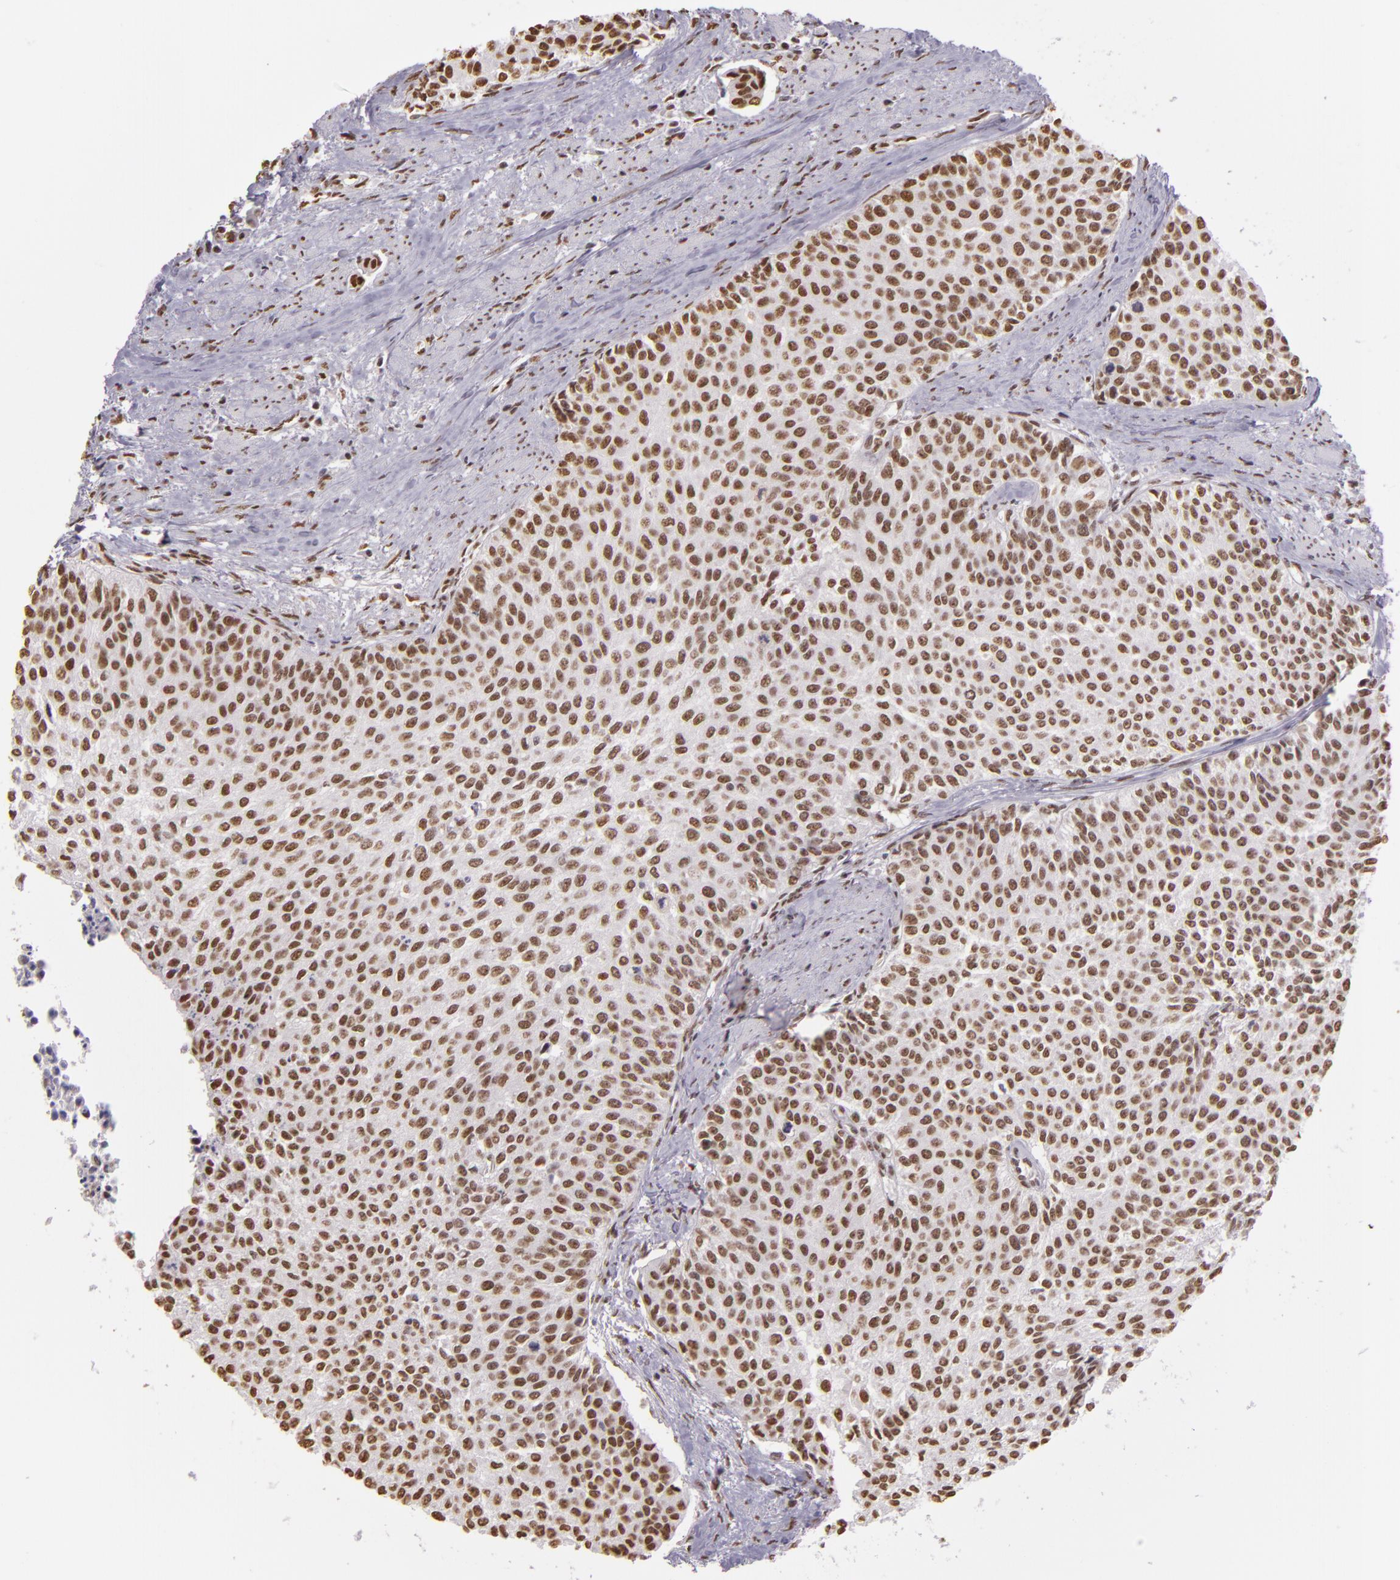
{"staining": {"intensity": "weak", "quantity": ">75%", "location": "nuclear"}, "tissue": "urothelial cancer", "cell_type": "Tumor cells", "image_type": "cancer", "snomed": [{"axis": "morphology", "description": "Urothelial carcinoma, Low grade"}, {"axis": "topography", "description": "Urinary bladder"}], "caption": "Urothelial cancer stained with a brown dye reveals weak nuclear positive staining in about >75% of tumor cells.", "gene": "PAPOLA", "patient": {"sex": "female", "age": 73}}